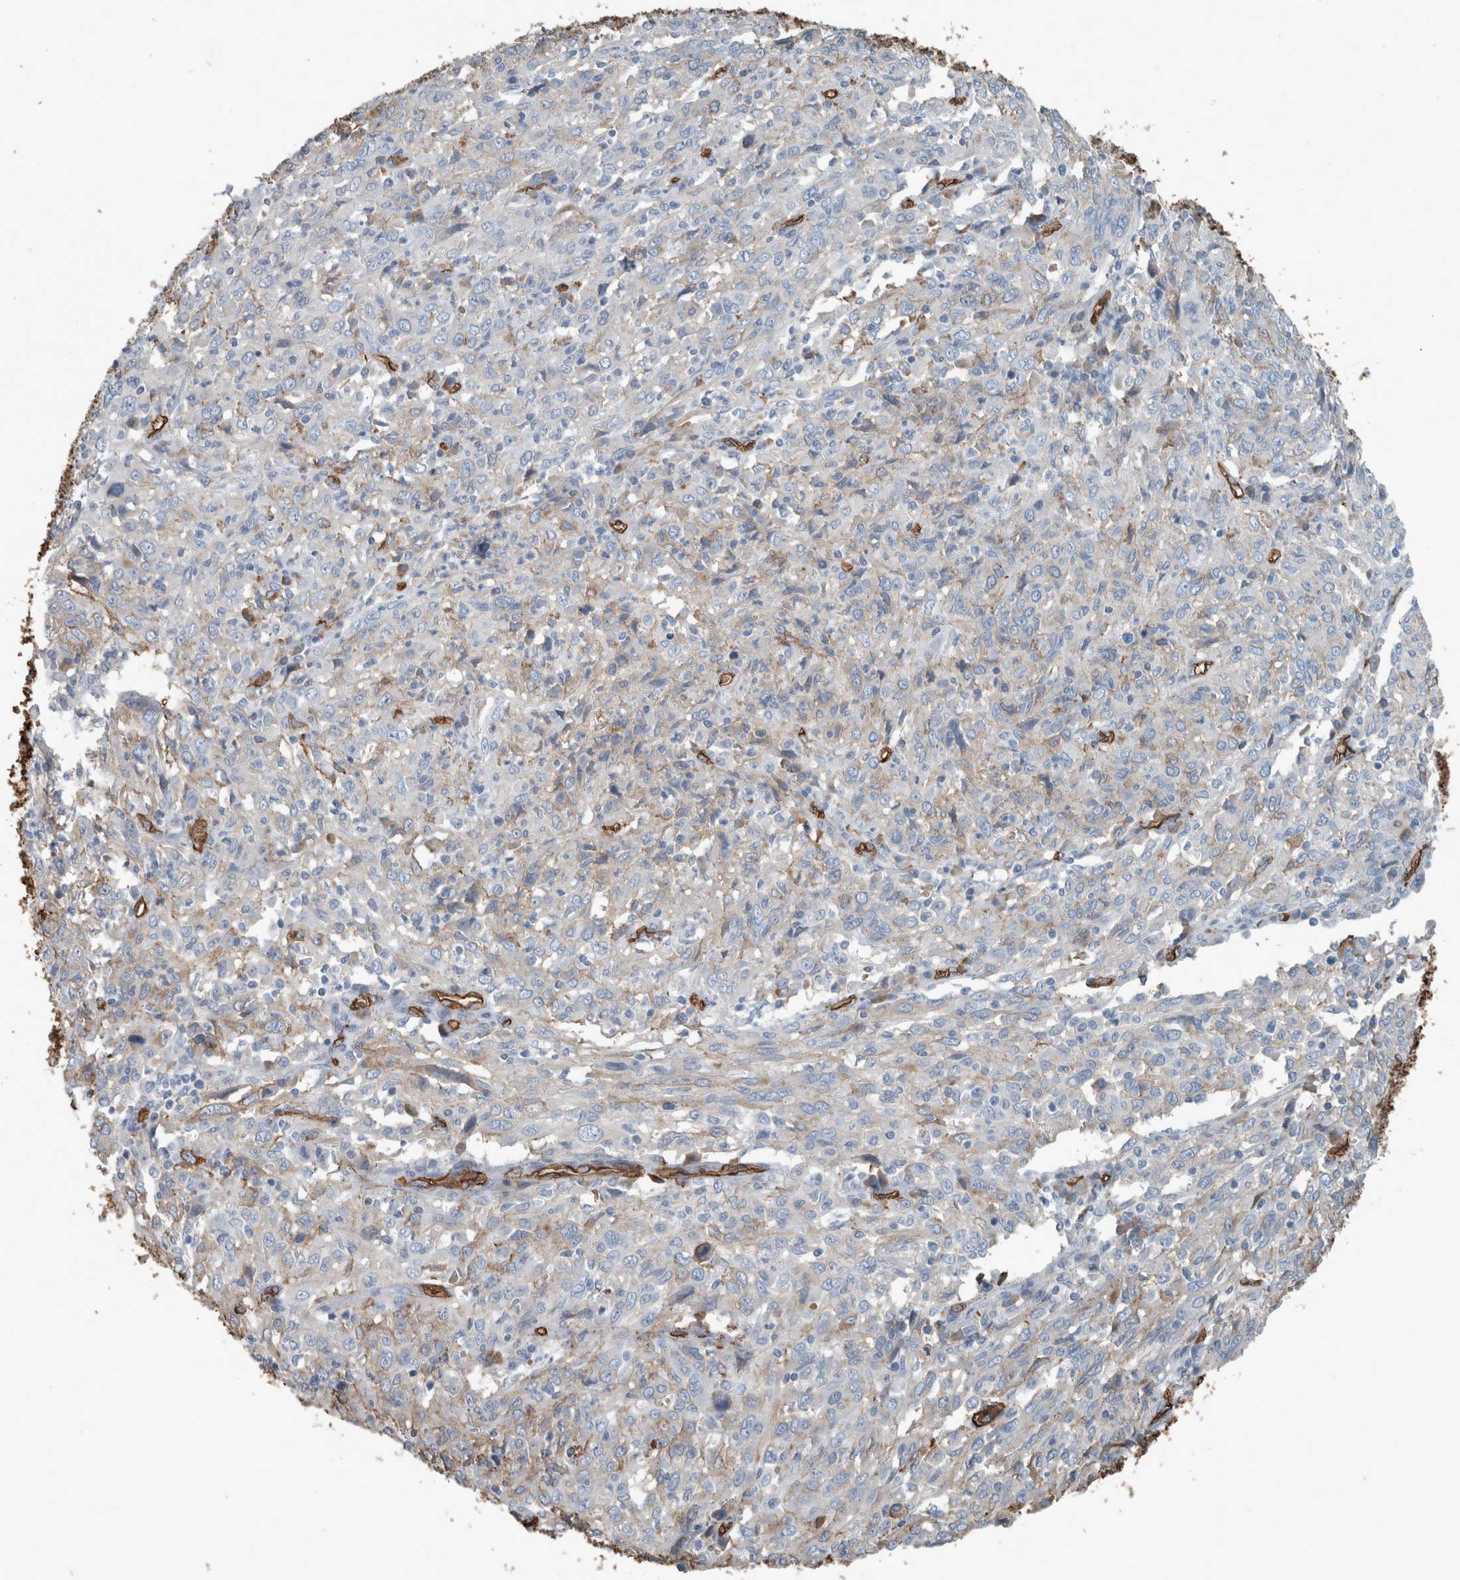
{"staining": {"intensity": "weak", "quantity": "<25%", "location": "cytoplasmic/membranous"}, "tissue": "cervical cancer", "cell_type": "Tumor cells", "image_type": "cancer", "snomed": [{"axis": "morphology", "description": "Squamous cell carcinoma, NOS"}, {"axis": "topography", "description": "Cervix"}], "caption": "High magnification brightfield microscopy of cervical cancer (squamous cell carcinoma) stained with DAB (brown) and counterstained with hematoxylin (blue): tumor cells show no significant positivity.", "gene": "LBP", "patient": {"sex": "female", "age": 46}}